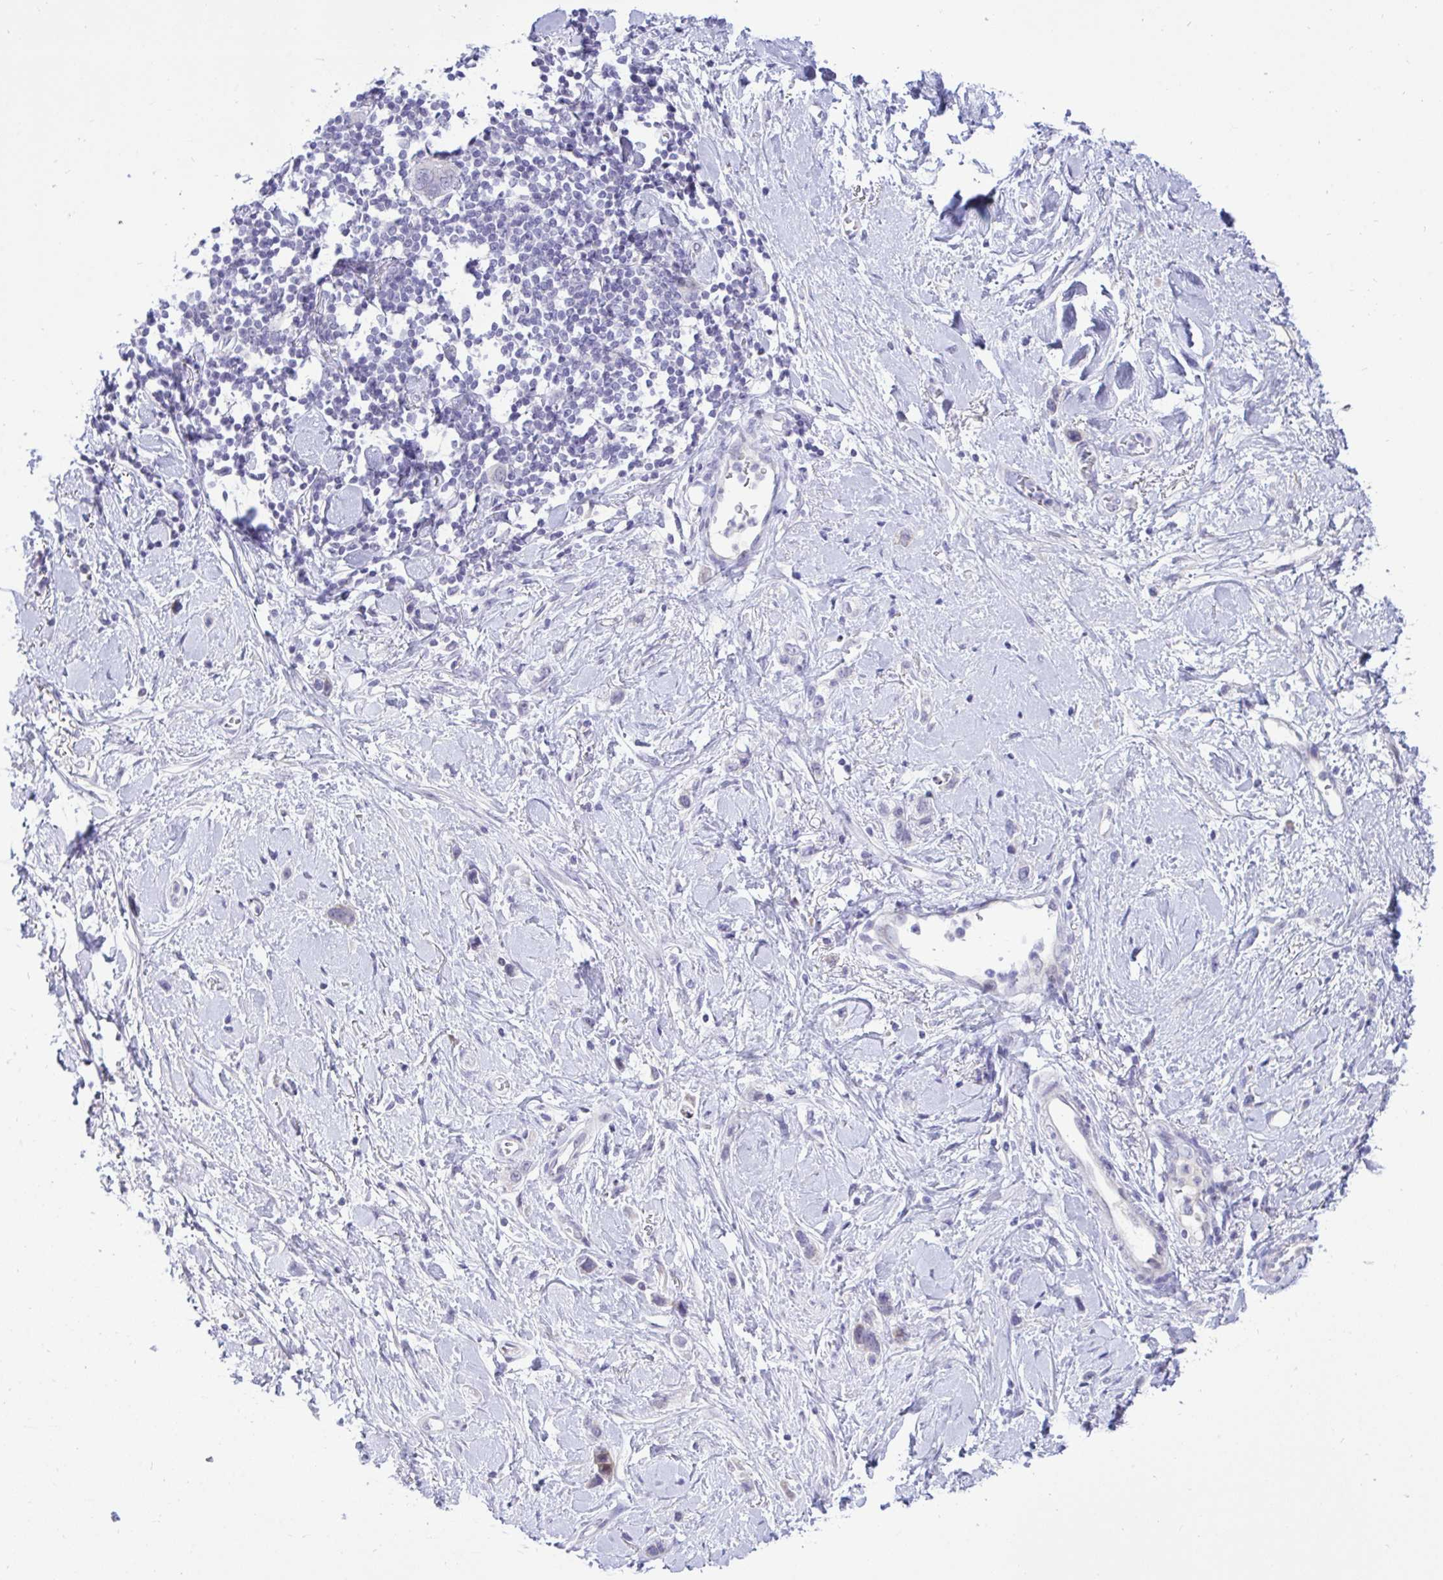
{"staining": {"intensity": "negative", "quantity": "none", "location": "none"}, "tissue": "stomach cancer", "cell_type": "Tumor cells", "image_type": "cancer", "snomed": [{"axis": "morphology", "description": "Adenocarcinoma, NOS"}, {"axis": "topography", "description": "Stomach"}], "caption": "This is an immunohistochemistry micrograph of human stomach cancer (adenocarcinoma). There is no positivity in tumor cells.", "gene": "EPOP", "patient": {"sex": "female", "age": 65}}